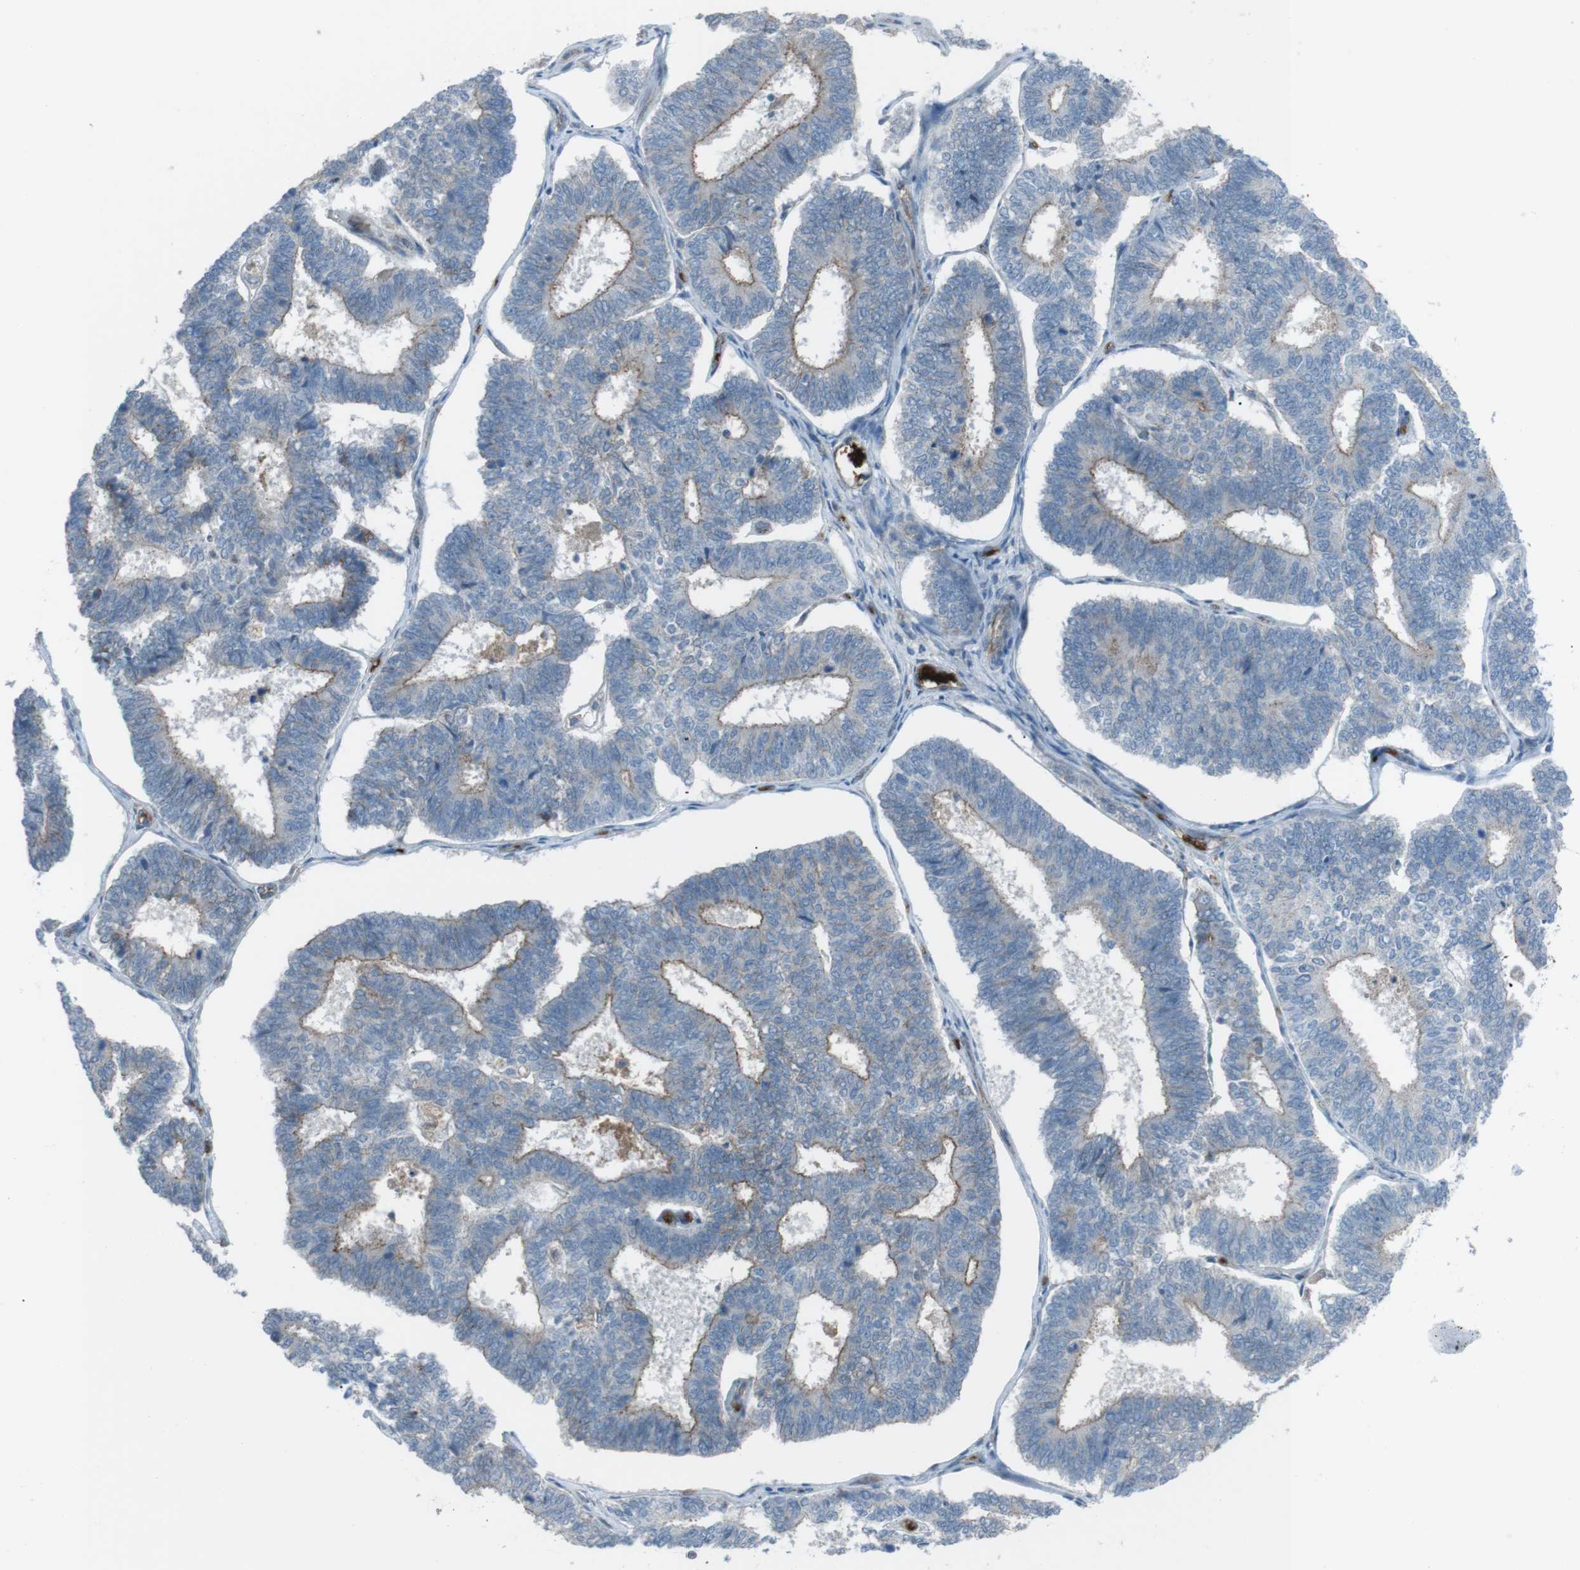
{"staining": {"intensity": "weak", "quantity": "25%-75%", "location": "cytoplasmic/membranous"}, "tissue": "endometrial cancer", "cell_type": "Tumor cells", "image_type": "cancer", "snomed": [{"axis": "morphology", "description": "Adenocarcinoma, NOS"}, {"axis": "topography", "description": "Endometrium"}], "caption": "Endometrial cancer (adenocarcinoma) tissue shows weak cytoplasmic/membranous positivity in about 25%-75% of tumor cells, visualized by immunohistochemistry. The staining is performed using DAB brown chromogen to label protein expression. The nuclei are counter-stained blue using hematoxylin.", "gene": "SPTA1", "patient": {"sex": "female", "age": 70}}